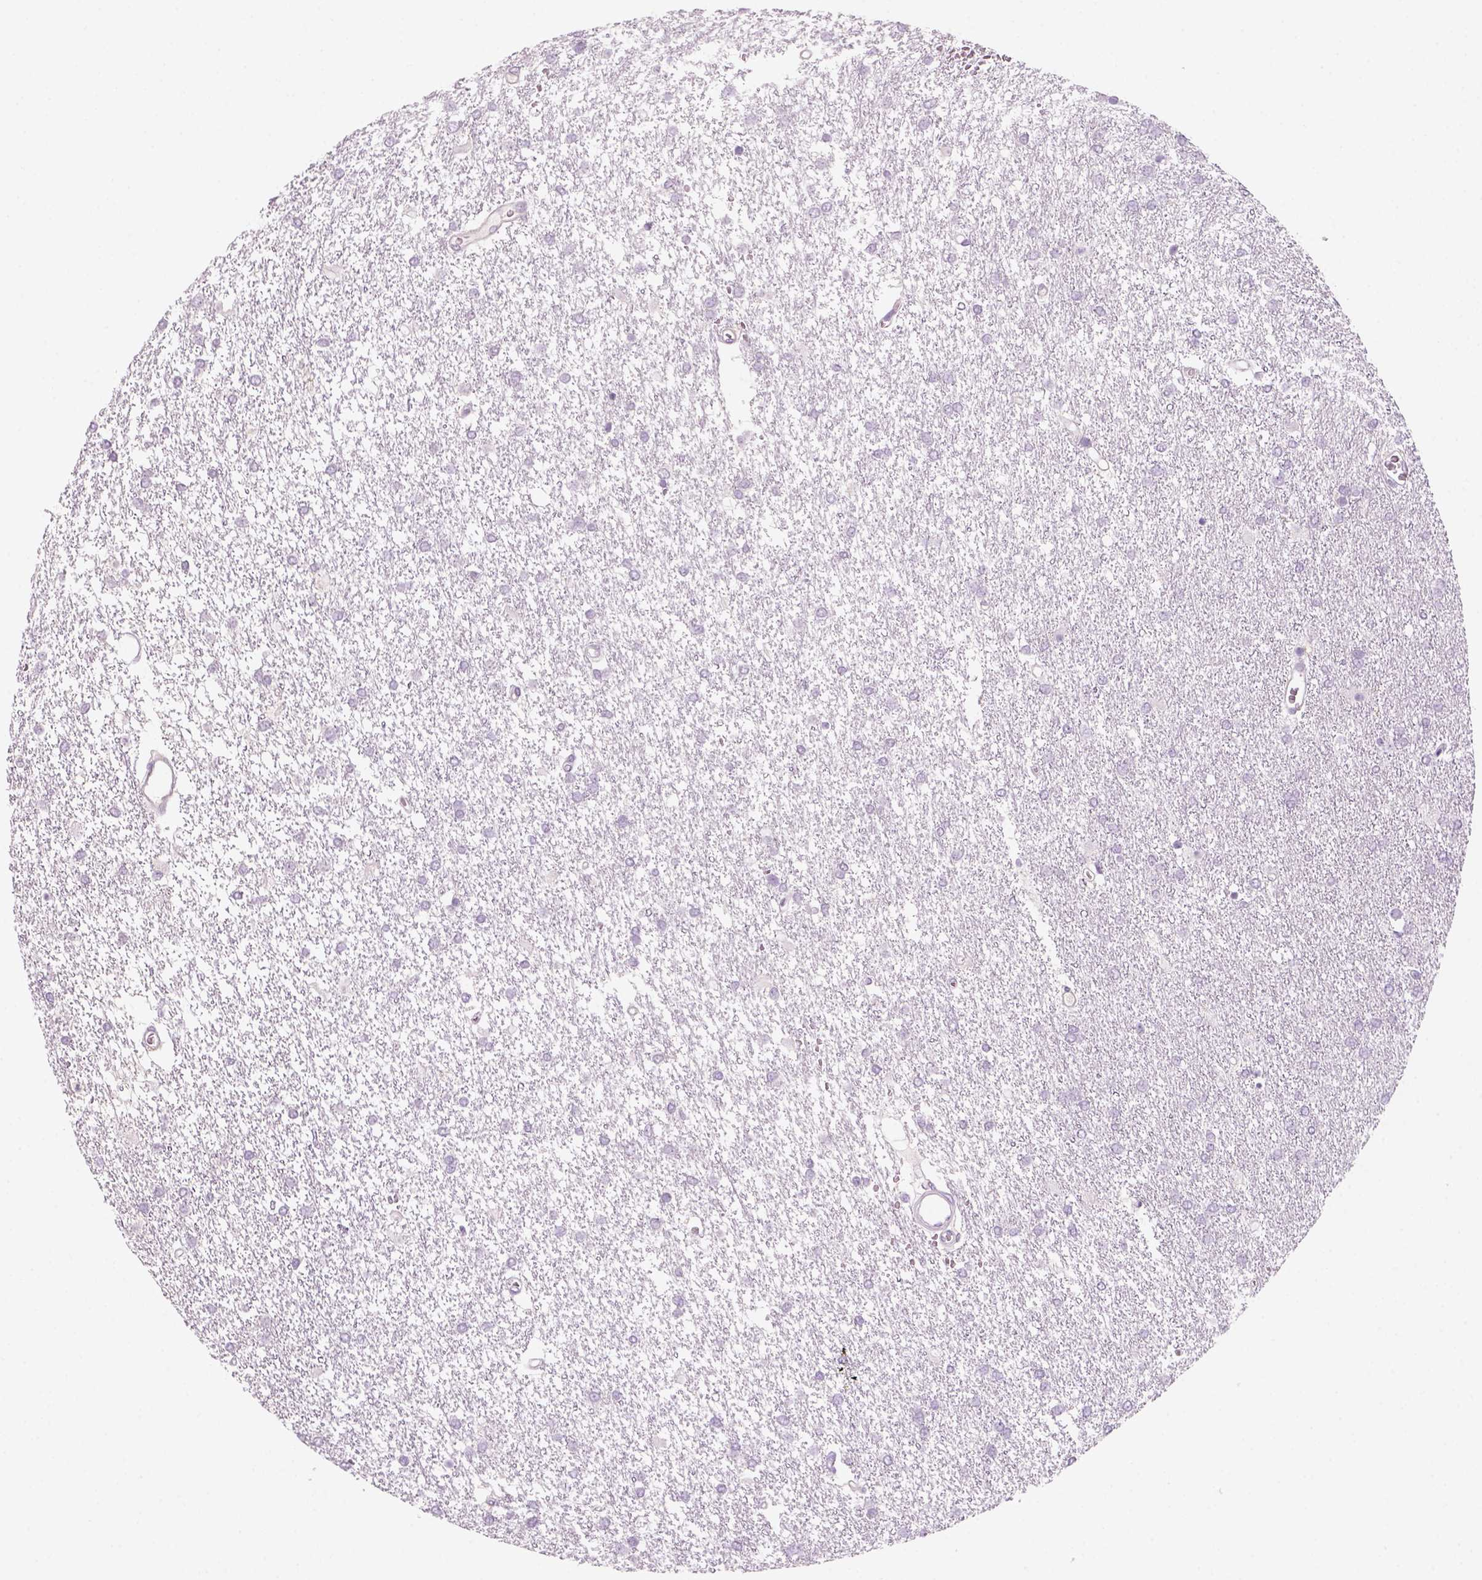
{"staining": {"intensity": "negative", "quantity": "none", "location": "none"}, "tissue": "glioma", "cell_type": "Tumor cells", "image_type": "cancer", "snomed": [{"axis": "morphology", "description": "Glioma, malignant, High grade"}, {"axis": "topography", "description": "Brain"}], "caption": "Immunohistochemistry (IHC) histopathology image of neoplastic tissue: malignant glioma (high-grade) stained with DAB (3,3'-diaminobenzidine) demonstrates no significant protein expression in tumor cells.", "gene": "KRT25", "patient": {"sex": "female", "age": 61}}